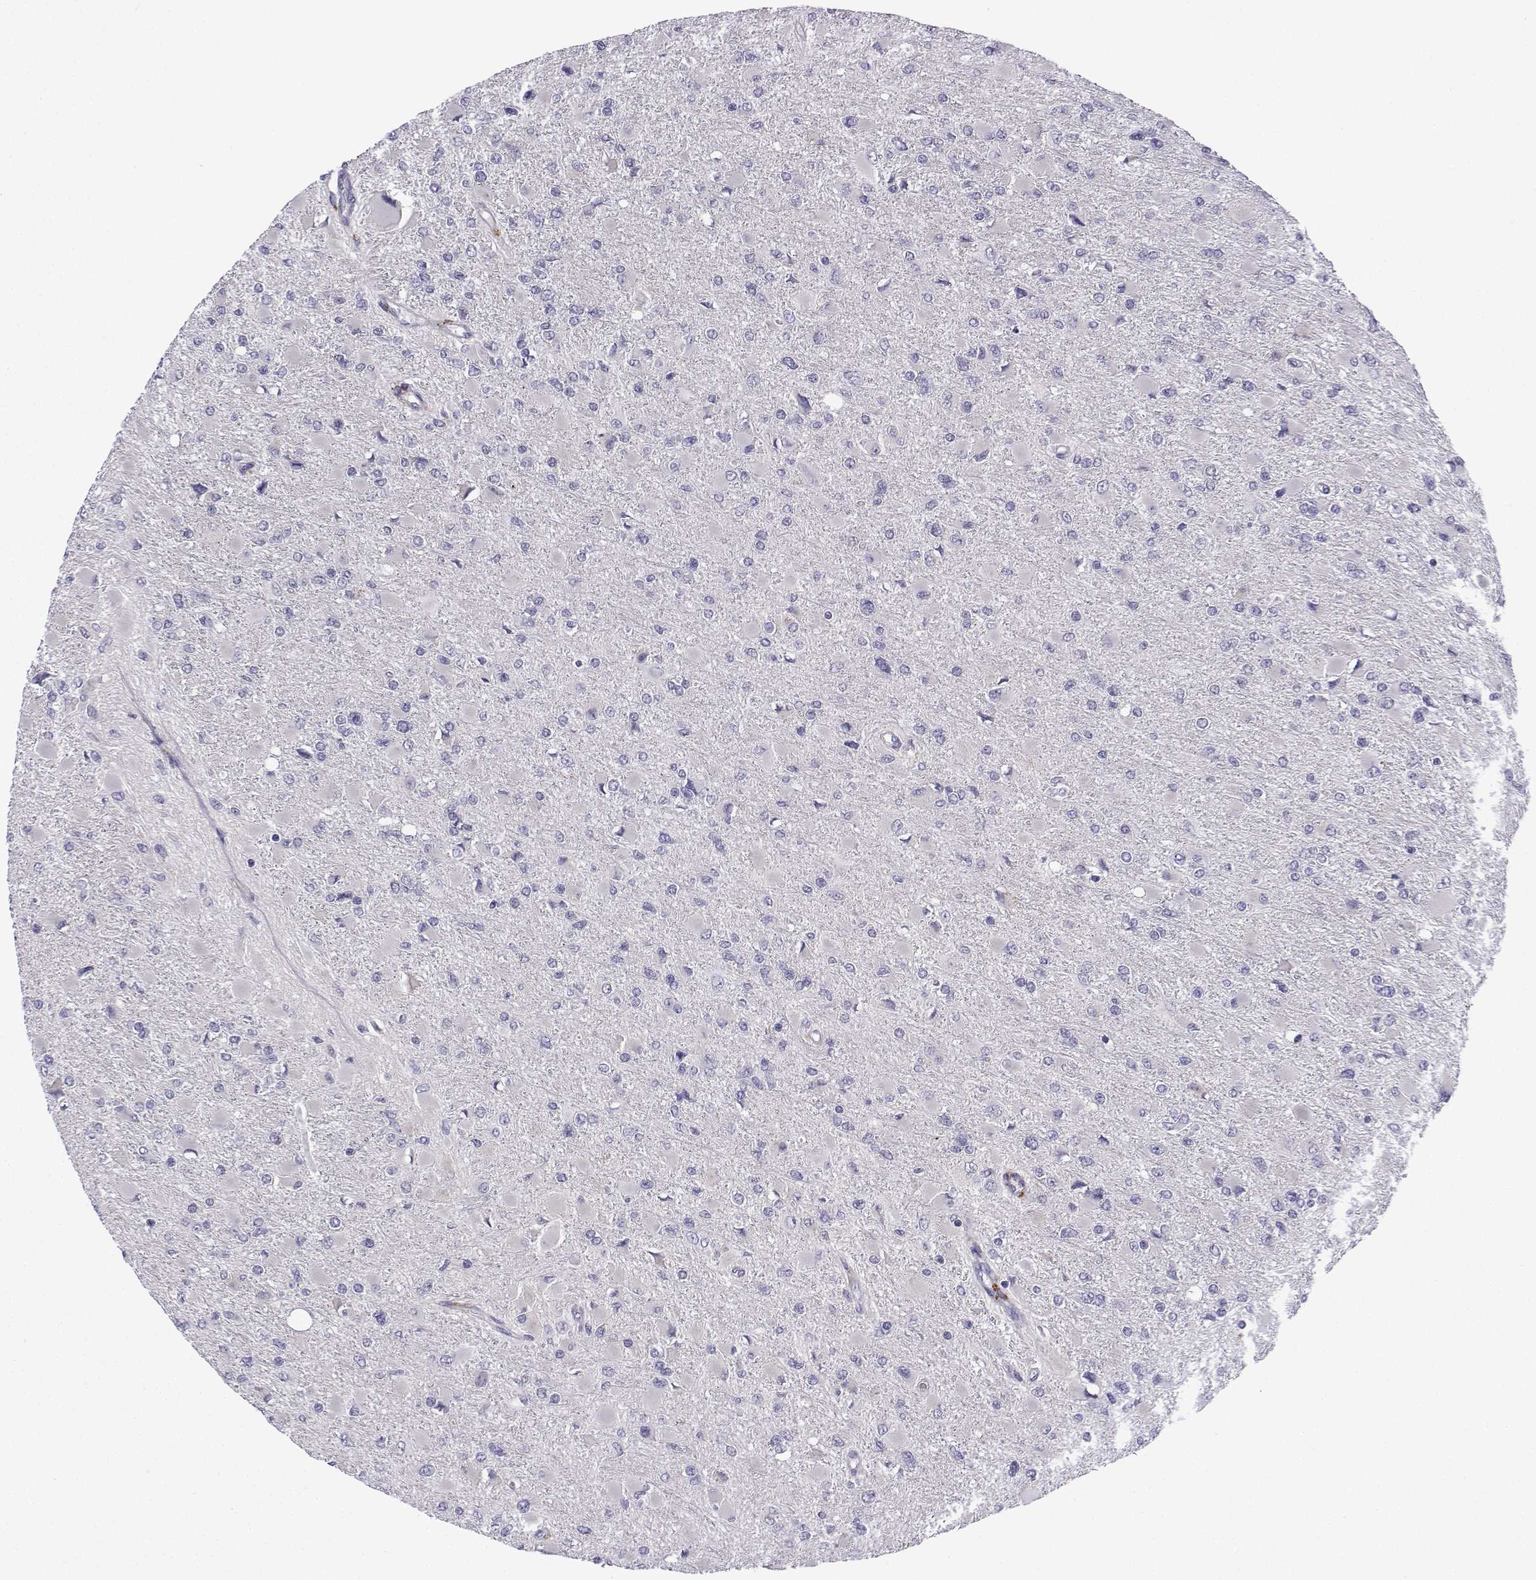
{"staining": {"intensity": "negative", "quantity": "none", "location": "none"}, "tissue": "glioma", "cell_type": "Tumor cells", "image_type": "cancer", "snomed": [{"axis": "morphology", "description": "Glioma, malignant, High grade"}, {"axis": "topography", "description": "Cerebral cortex"}], "caption": "A high-resolution micrograph shows IHC staining of malignant glioma (high-grade), which reveals no significant staining in tumor cells.", "gene": "SPACA7", "patient": {"sex": "female", "age": 36}}